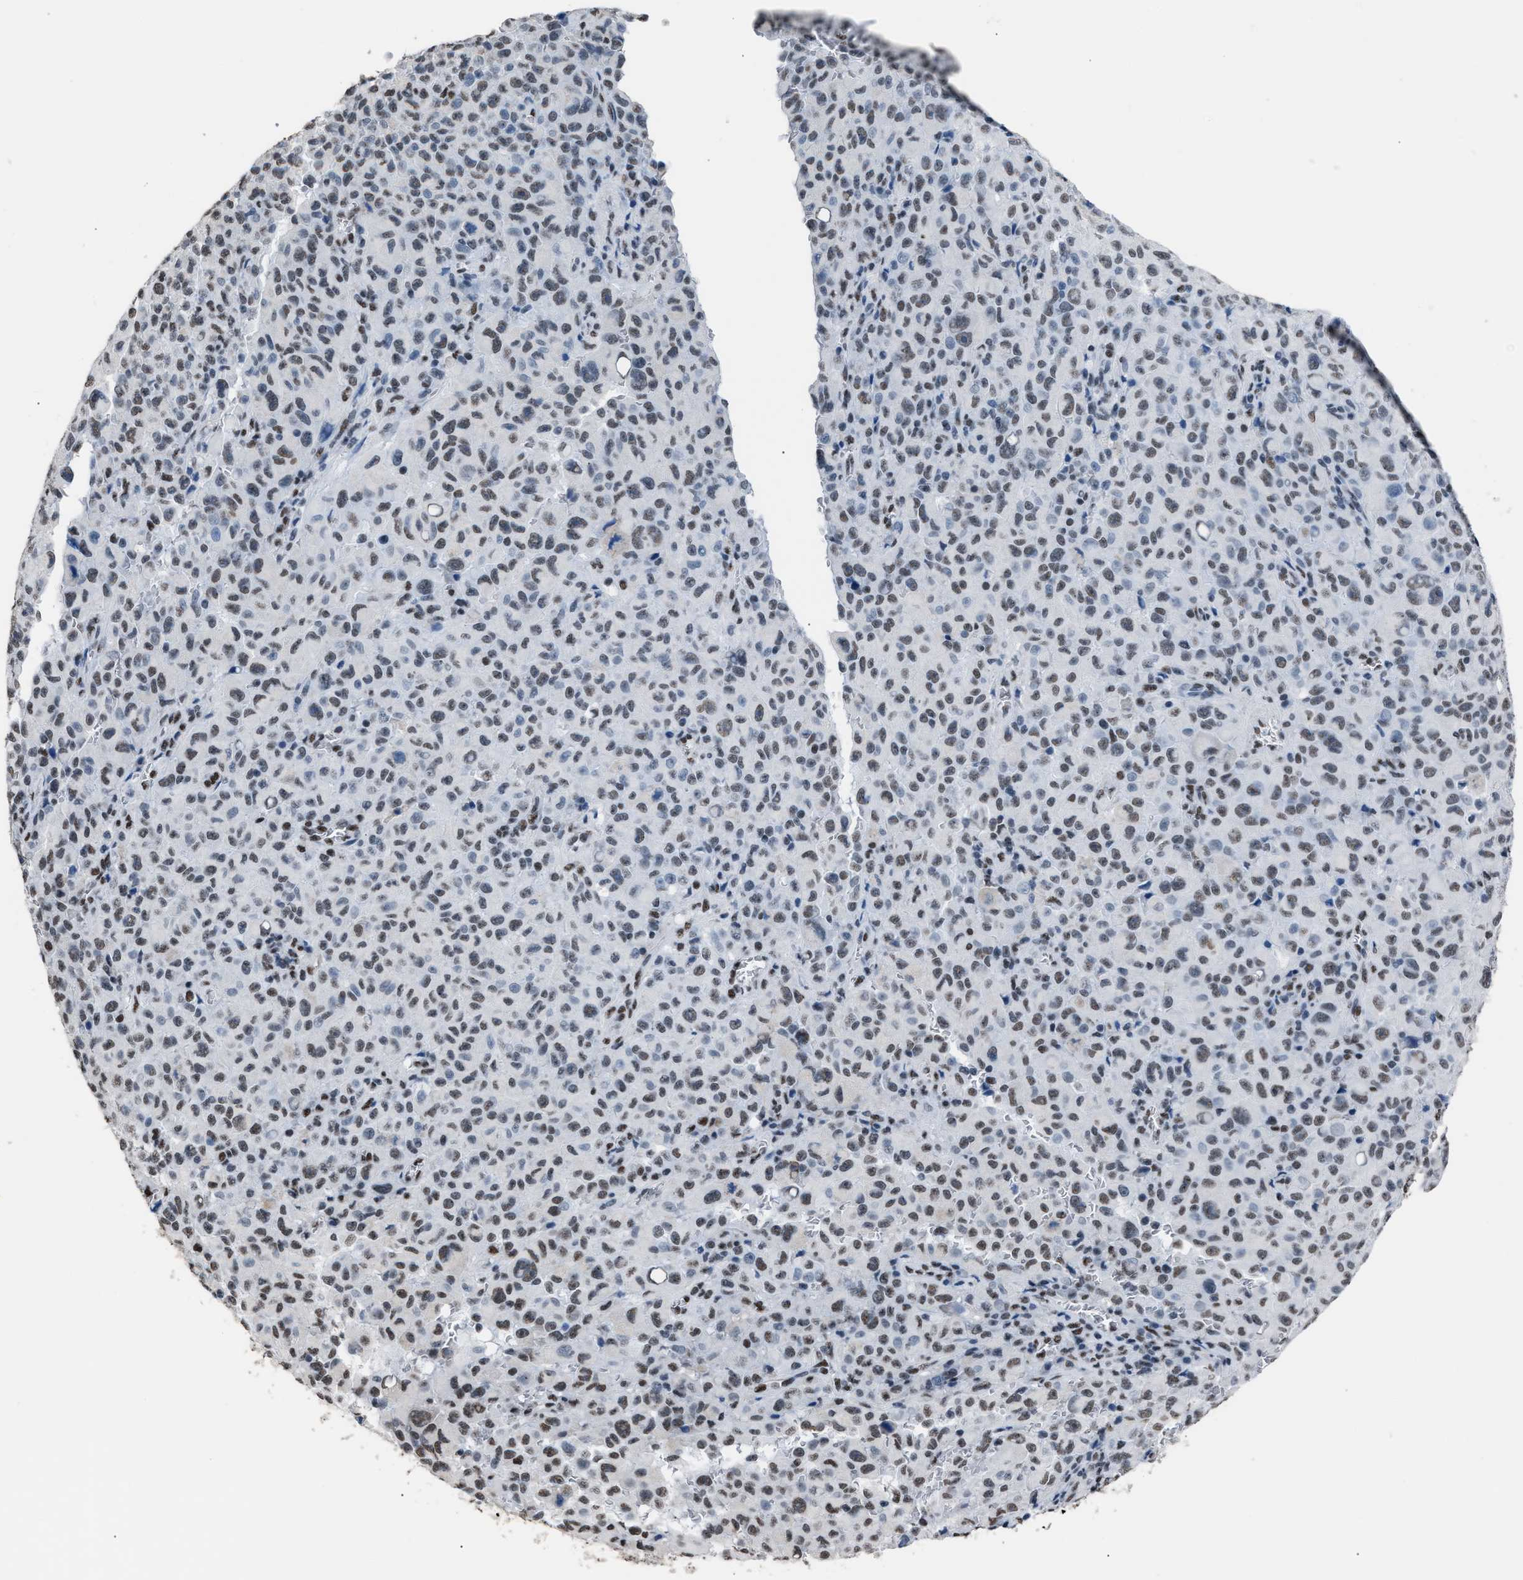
{"staining": {"intensity": "moderate", "quantity": ">75%", "location": "nuclear"}, "tissue": "melanoma", "cell_type": "Tumor cells", "image_type": "cancer", "snomed": [{"axis": "morphology", "description": "Malignant melanoma, NOS"}, {"axis": "topography", "description": "Skin"}], "caption": "A histopathology image showing moderate nuclear expression in approximately >75% of tumor cells in malignant melanoma, as visualized by brown immunohistochemical staining.", "gene": "CCAR2", "patient": {"sex": "female", "age": 82}}